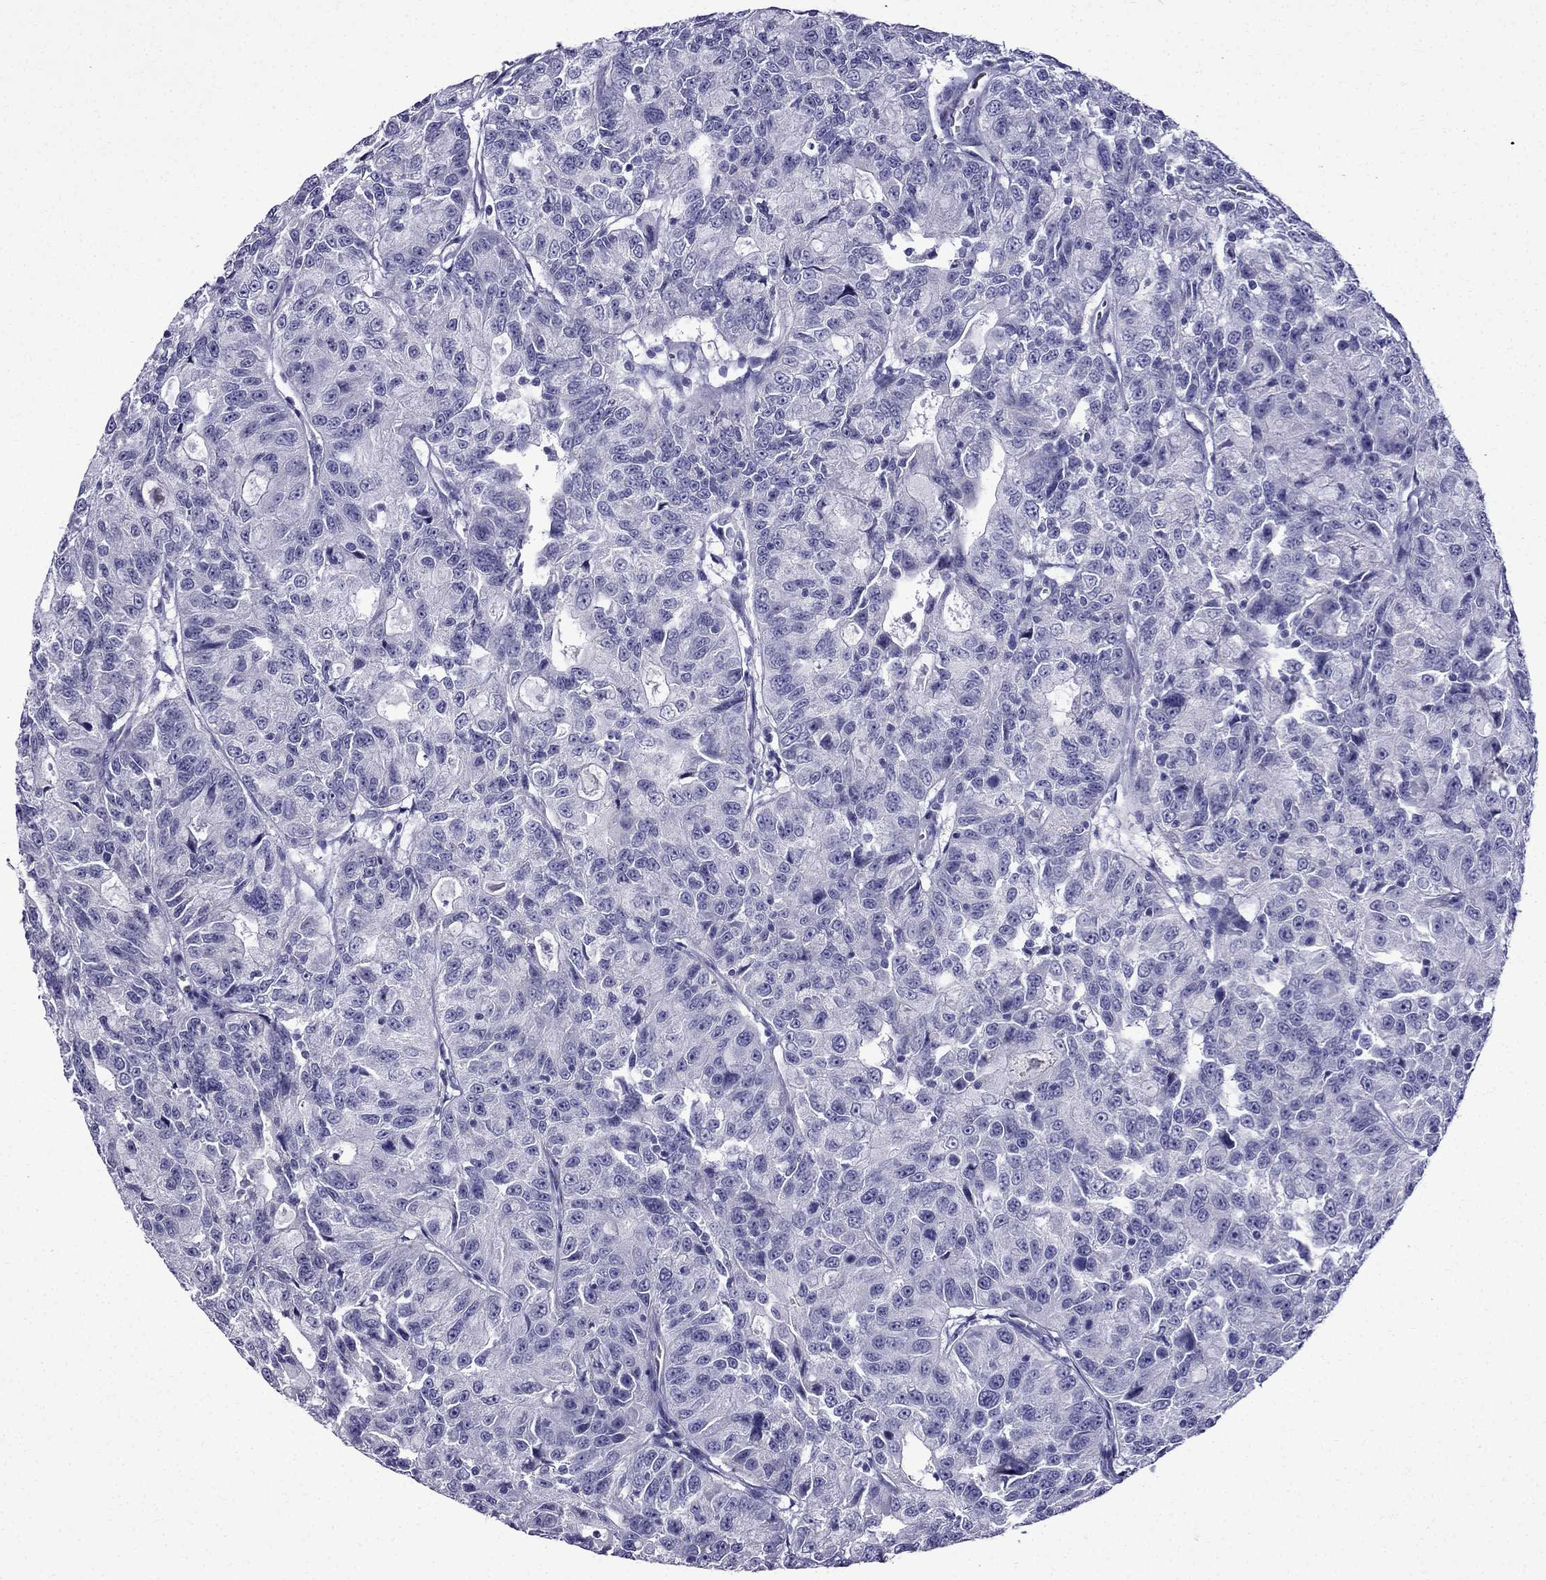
{"staining": {"intensity": "negative", "quantity": "none", "location": "none"}, "tissue": "urothelial cancer", "cell_type": "Tumor cells", "image_type": "cancer", "snomed": [{"axis": "morphology", "description": "Urothelial carcinoma, NOS"}, {"axis": "morphology", "description": "Urothelial carcinoma, High grade"}, {"axis": "topography", "description": "Urinary bladder"}], "caption": "DAB (3,3'-diaminobenzidine) immunohistochemical staining of urothelial cancer demonstrates no significant expression in tumor cells. (DAB IHC, high magnification).", "gene": "ERC2", "patient": {"sex": "female", "age": 73}}